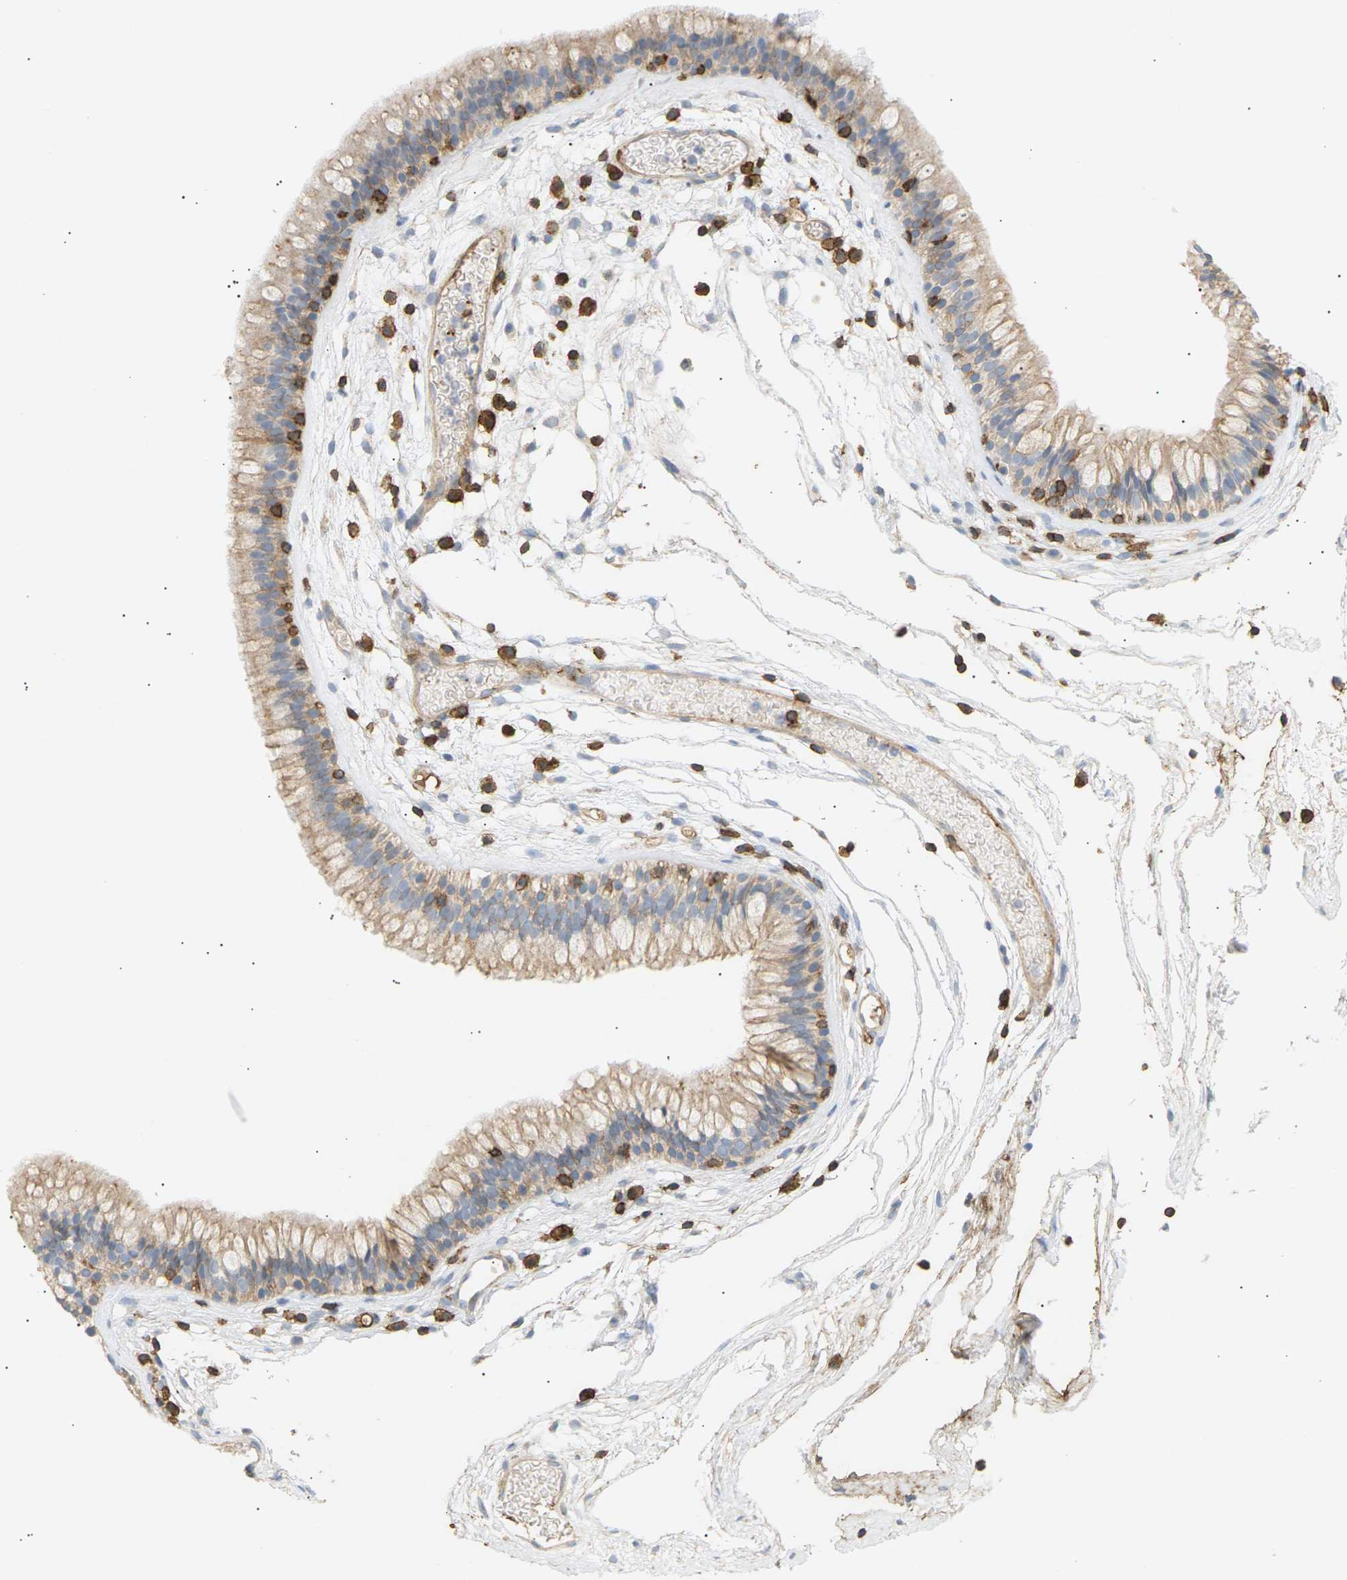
{"staining": {"intensity": "weak", "quantity": "25%-75%", "location": "cytoplasmic/membranous"}, "tissue": "nasopharynx", "cell_type": "Respiratory epithelial cells", "image_type": "normal", "snomed": [{"axis": "morphology", "description": "Normal tissue, NOS"}, {"axis": "morphology", "description": "Inflammation, NOS"}, {"axis": "topography", "description": "Nasopharynx"}], "caption": "Protein staining reveals weak cytoplasmic/membranous positivity in about 25%-75% of respiratory epithelial cells in benign nasopharynx. The staining was performed using DAB (3,3'-diaminobenzidine), with brown indicating positive protein expression. Nuclei are stained blue with hematoxylin.", "gene": "LIME1", "patient": {"sex": "male", "age": 48}}